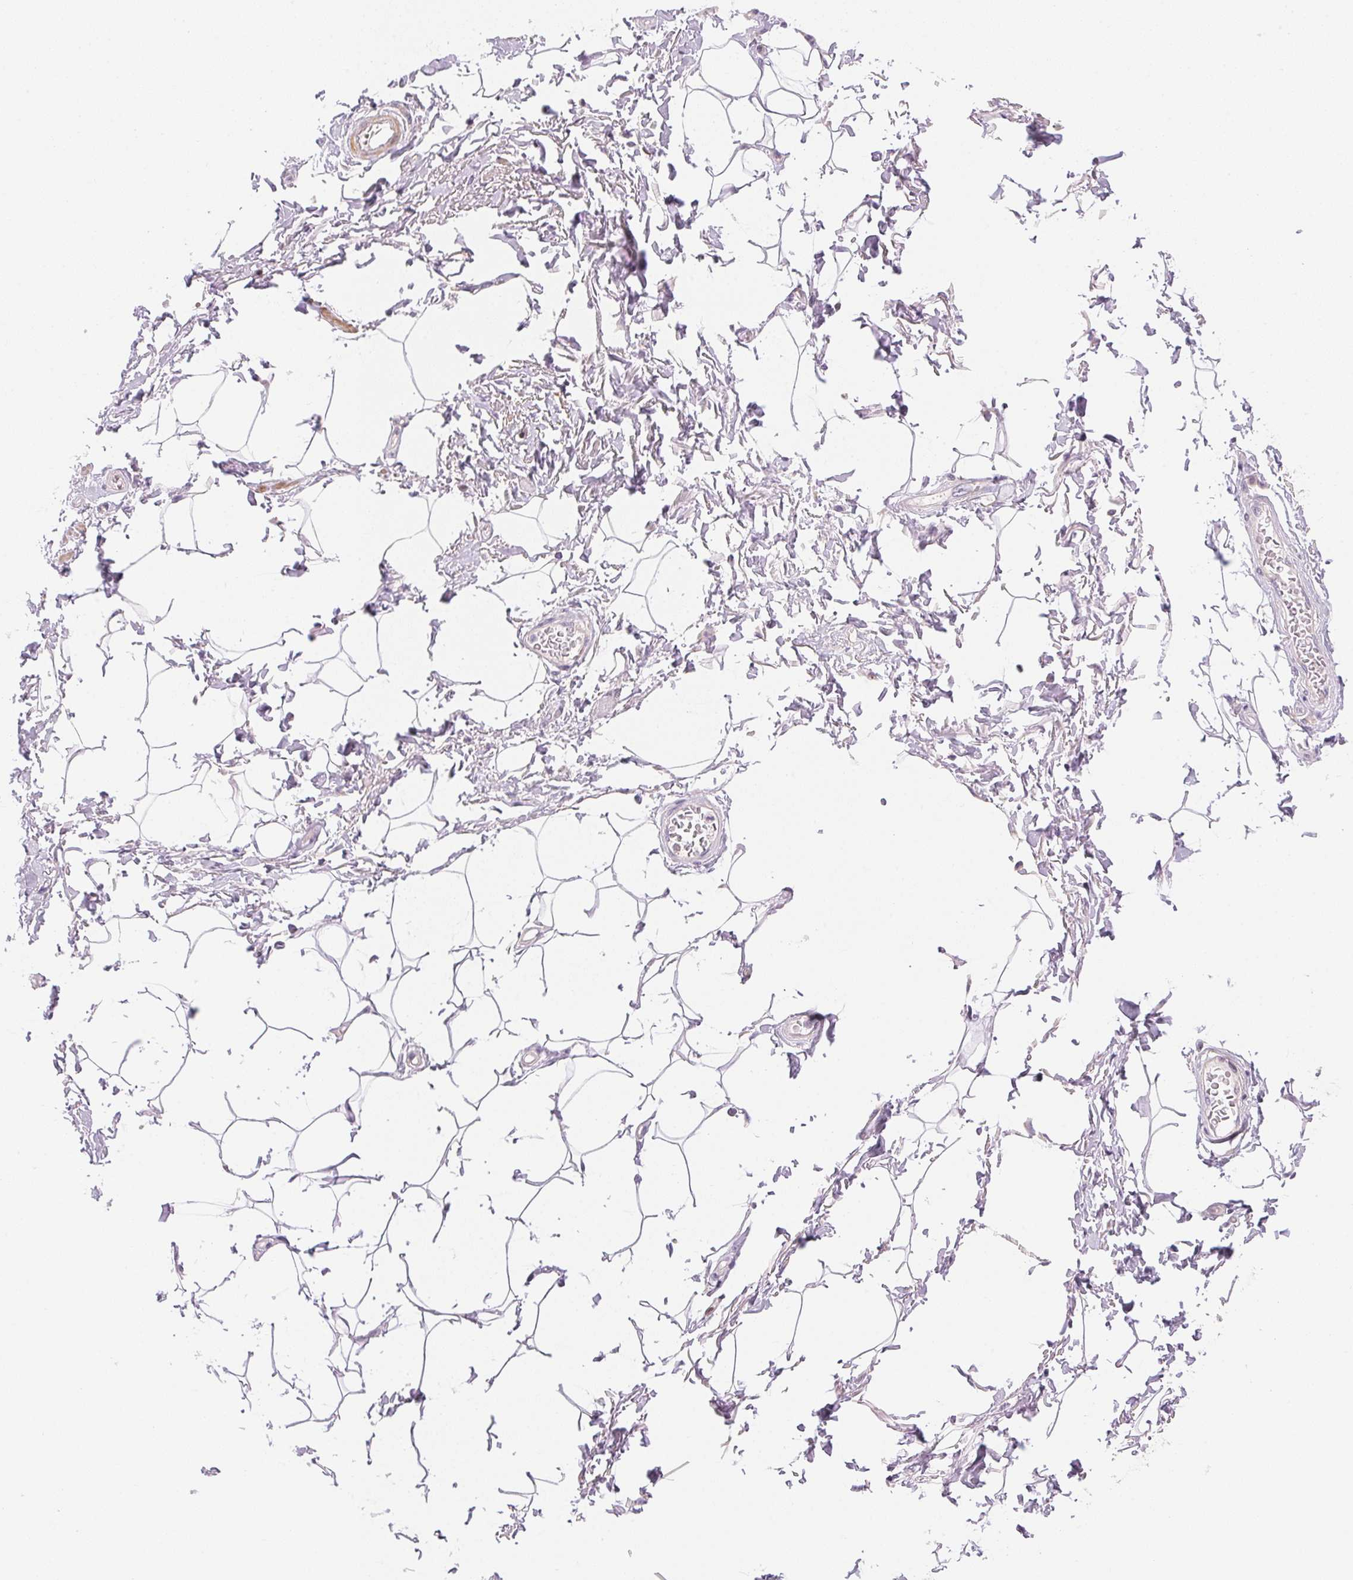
{"staining": {"intensity": "negative", "quantity": "none", "location": "none"}, "tissue": "adipose tissue", "cell_type": "Adipocytes", "image_type": "normal", "snomed": [{"axis": "morphology", "description": "Normal tissue, NOS"}, {"axis": "topography", "description": "Peripheral nerve tissue"}], "caption": "The photomicrograph exhibits no significant staining in adipocytes of adipose tissue.", "gene": "SMTN", "patient": {"sex": "male", "age": 51}}